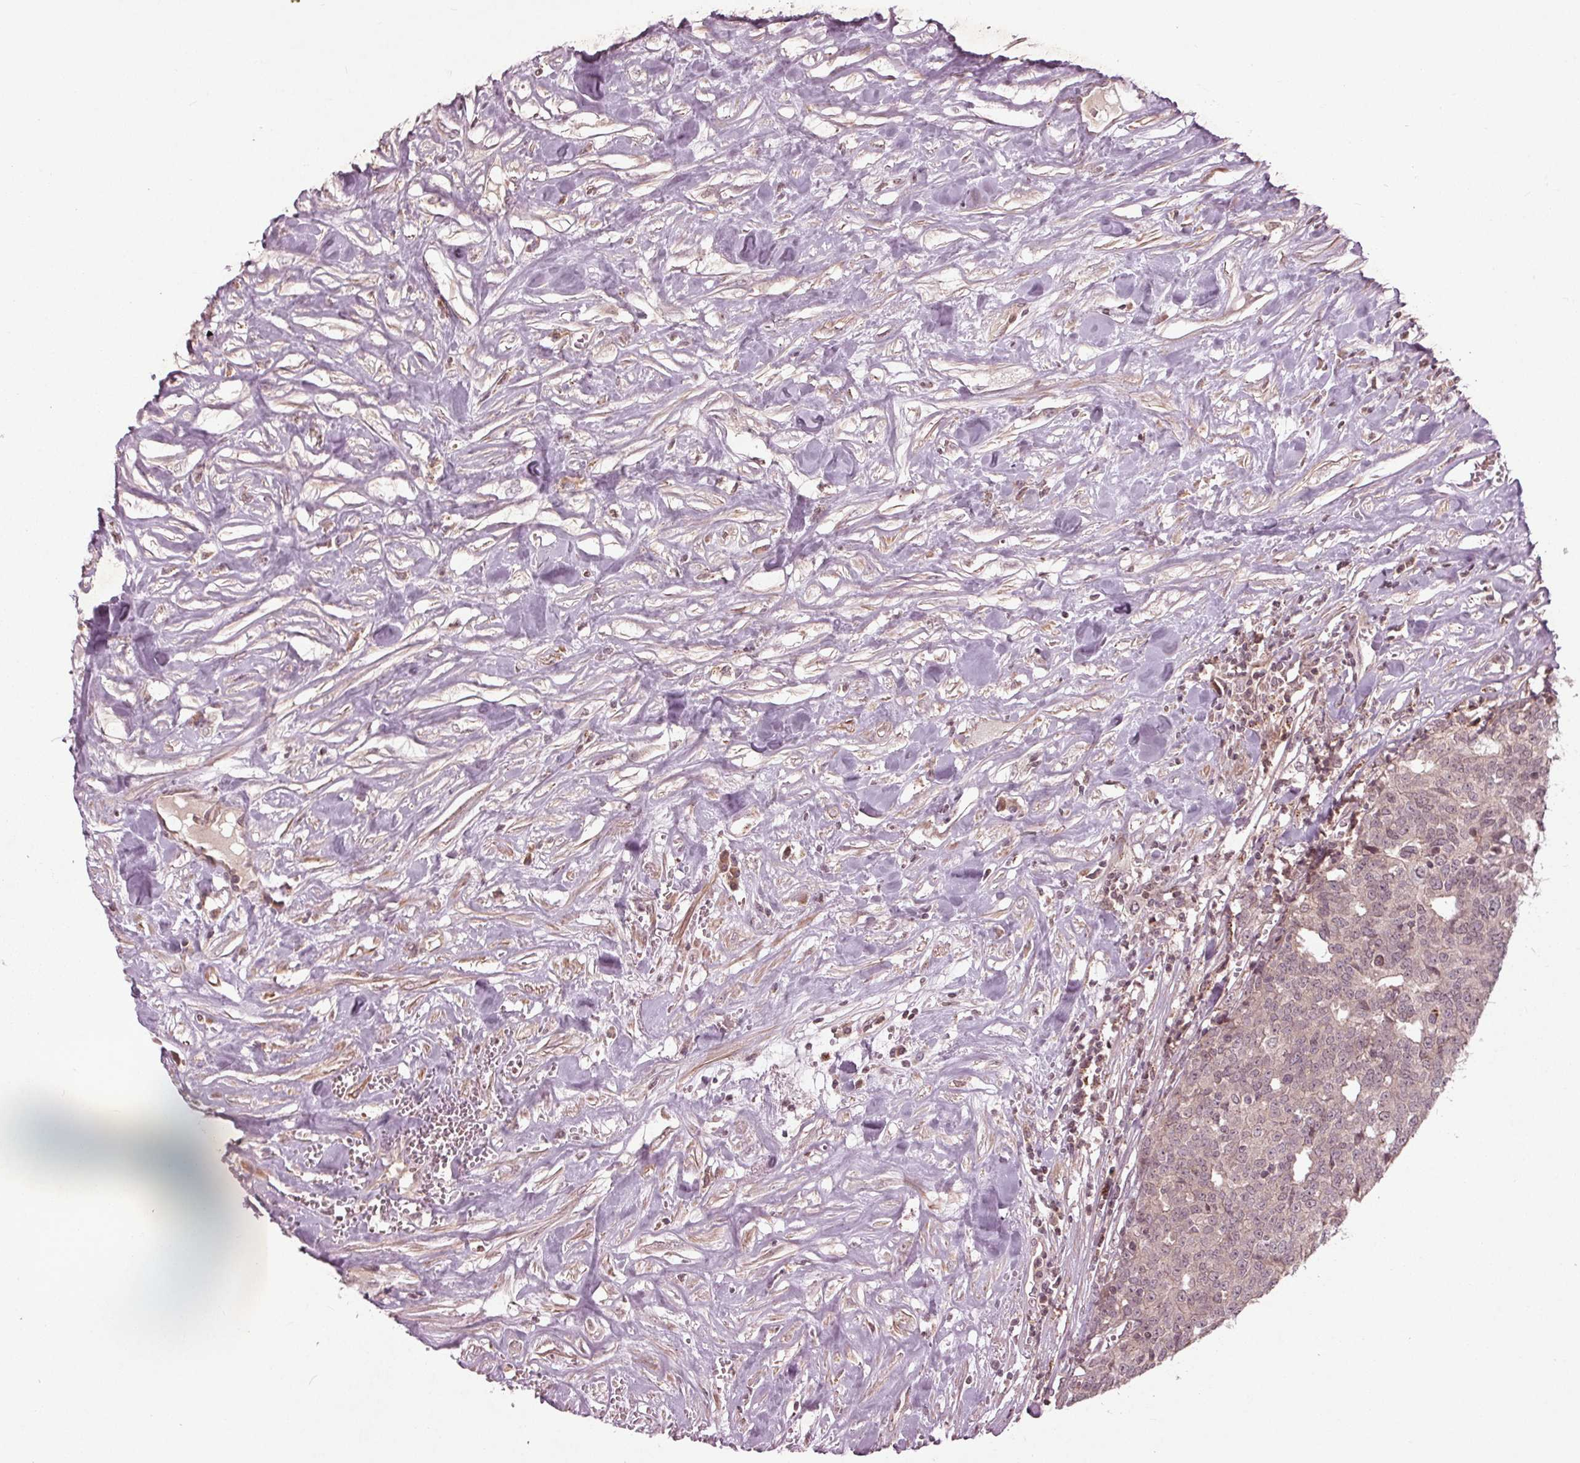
{"staining": {"intensity": "negative", "quantity": "none", "location": "none"}, "tissue": "prostate cancer", "cell_type": "Tumor cells", "image_type": "cancer", "snomed": [{"axis": "morphology", "description": "Adenocarcinoma, High grade"}, {"axis": "topography", "description": "Prostate and seminal vesicle, NOS"}], "caption": "DAB (3,3'-diaminobenzidine) immunohistochemical staining of prostate high-grade adenocarcinoma reveals no significant staining in tumor cells.", "gene": "CDKL4", "patient": {"sex": "male", "age": 60}}